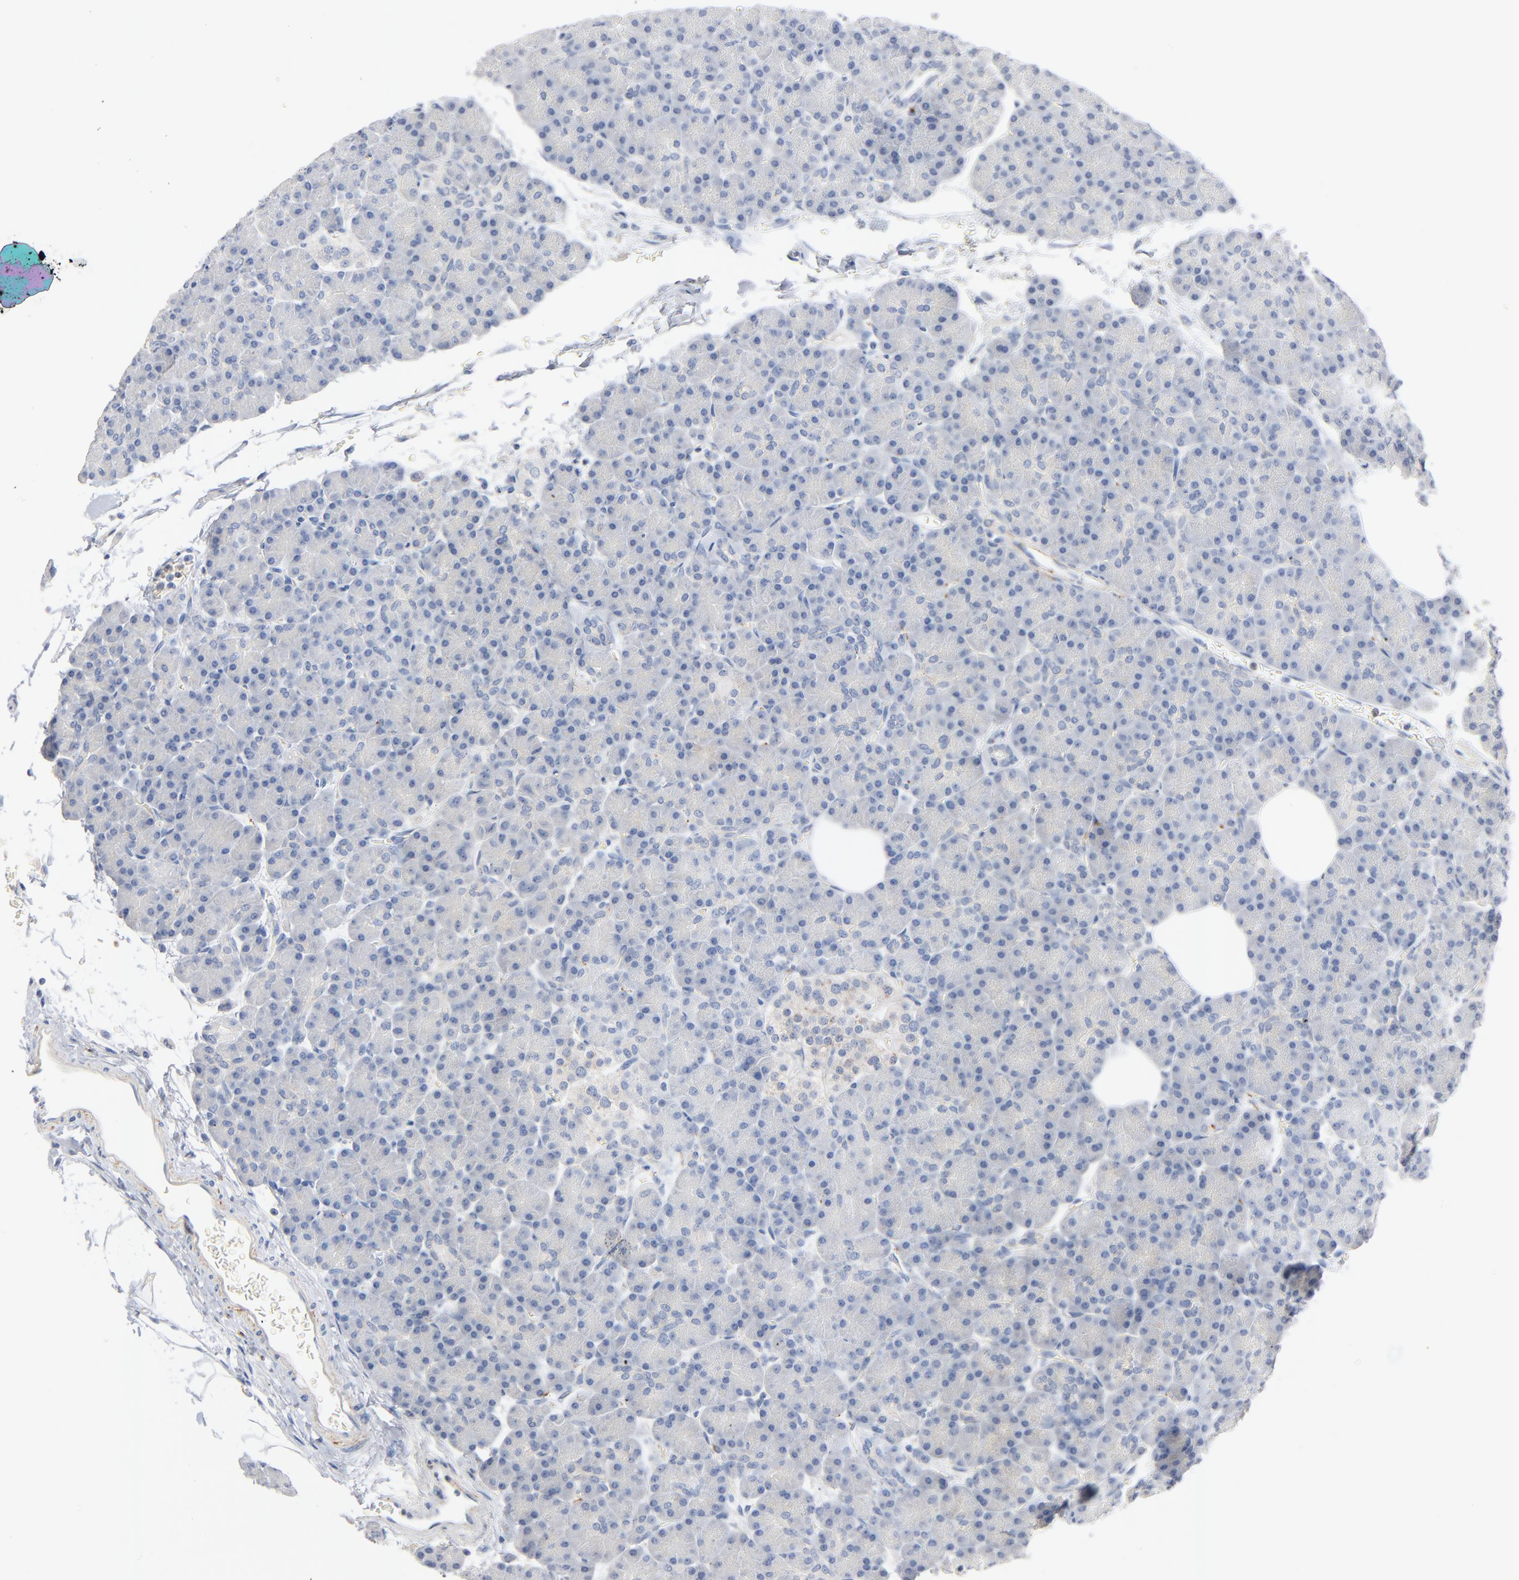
{"staining": {"intensity": "negative", "quantity": "none", "location": "none"}, "tissue": "pancreas", "cell_type": "Exocrine glandular cells", "image_type": "normal", "snomed": [{"axis": "morphology", "description": "Normal tissue, NOS"}, {"axis": "topography", "description": "Pancreas"}], "caption": "Immunohistochemical staining of unremarkable human pancreas reveals no significant expression in exocrine glandular cells. (DAB immunohistochemistry (IHC), high magnification).", "gene": "IFT43", "patient": {"sex": "female", "age": 43}}